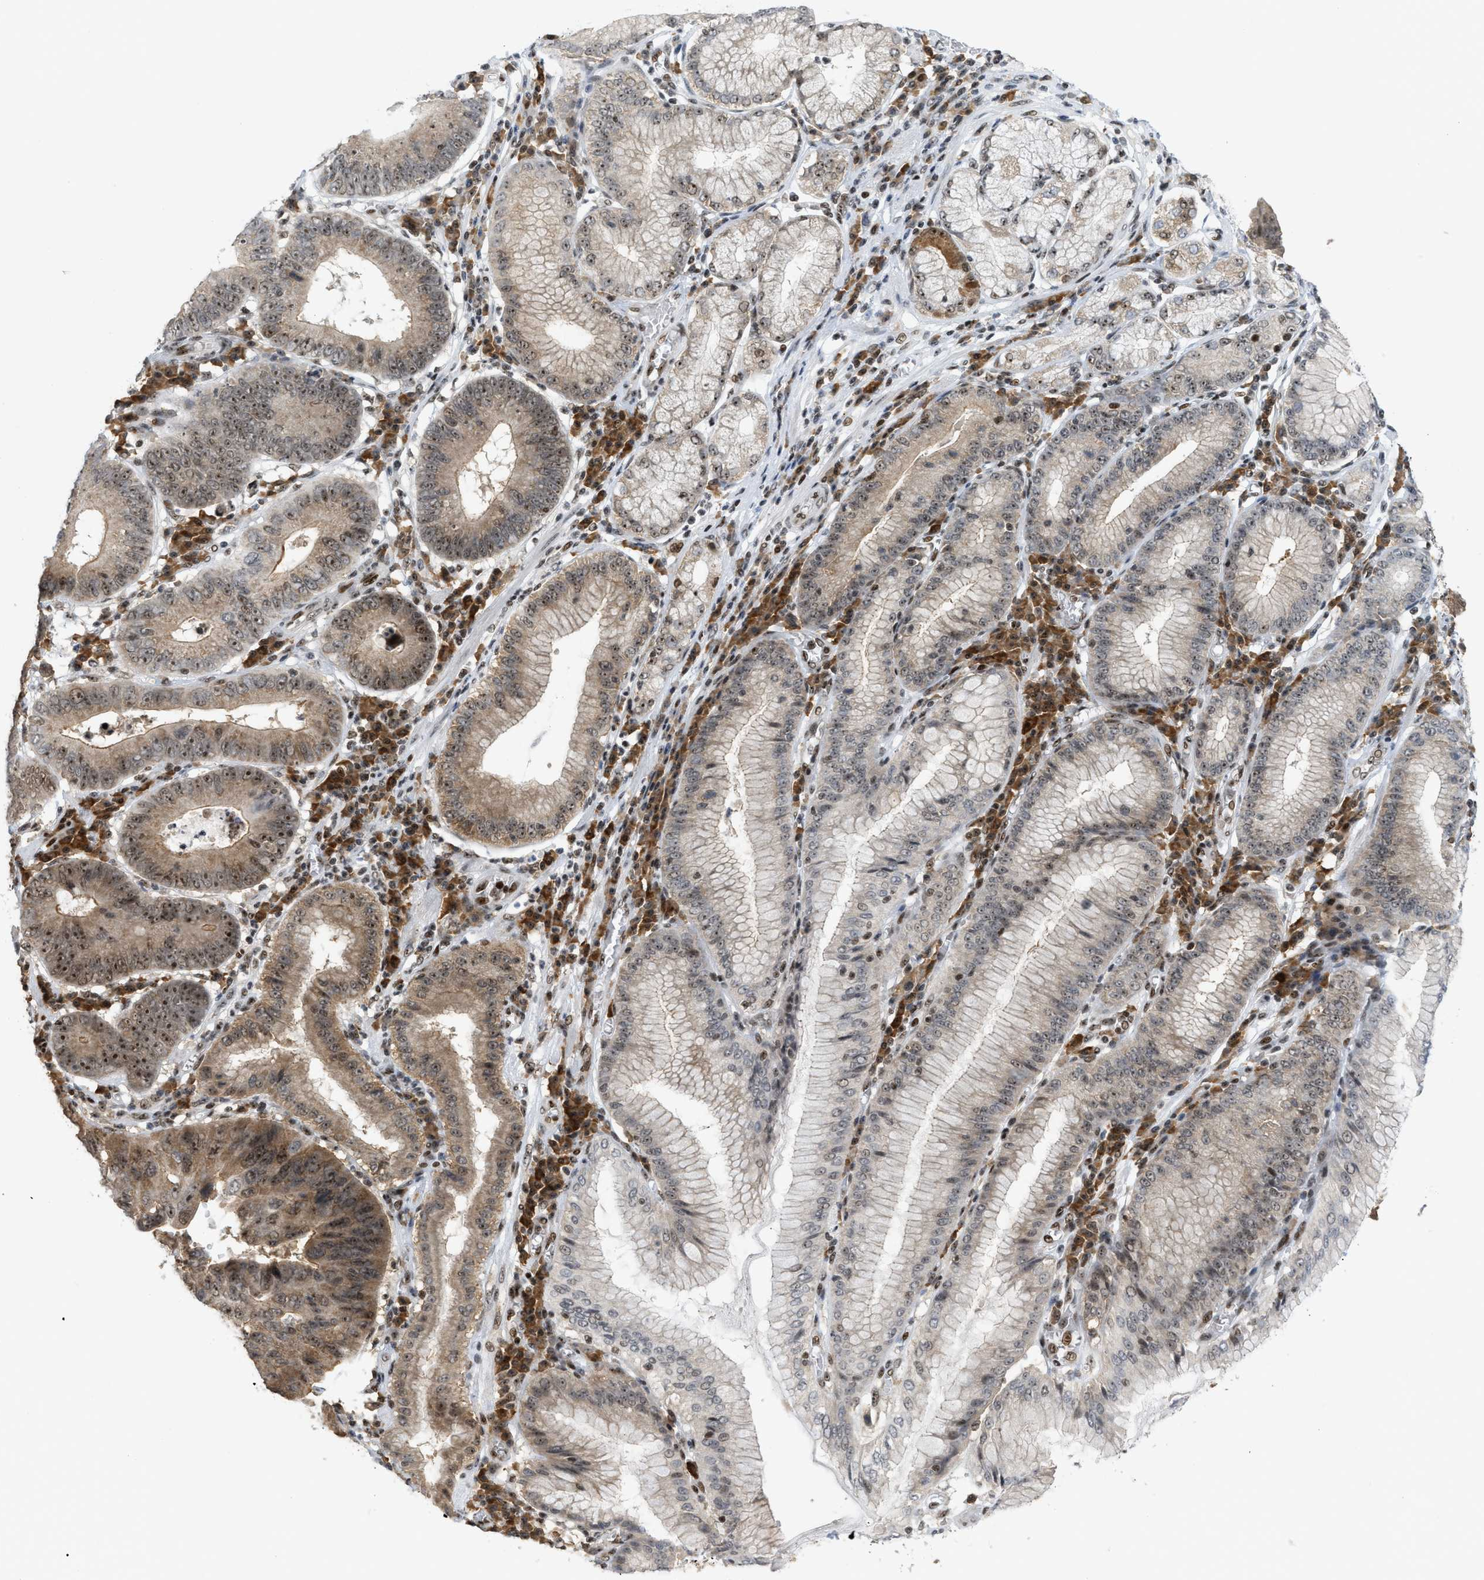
{"staining": {"intensity": "moderate", "quantity": "25%-75%", "location": "cytoplasmic/membranous,nuclear"}, "tissue": "stomach cancer", "cell_type": "Tumor cells", "image_type": "cancer", "snomed": [{"axis": "morphology", "description": "Adenocarcinoma, NOS"}, {"axis": "topography", "description": "Stomach"}], "caption": "IHC micrograph of human stomach cancer (adenocarcinoma) stained for a protein (brown), which displays medium levels of moderate cytoplasmic/membranous and nuclear staining in about 25%-75% of tumor cells.", "gene": "ZNF22", "patient": {"sex": "male", "age": 59}}